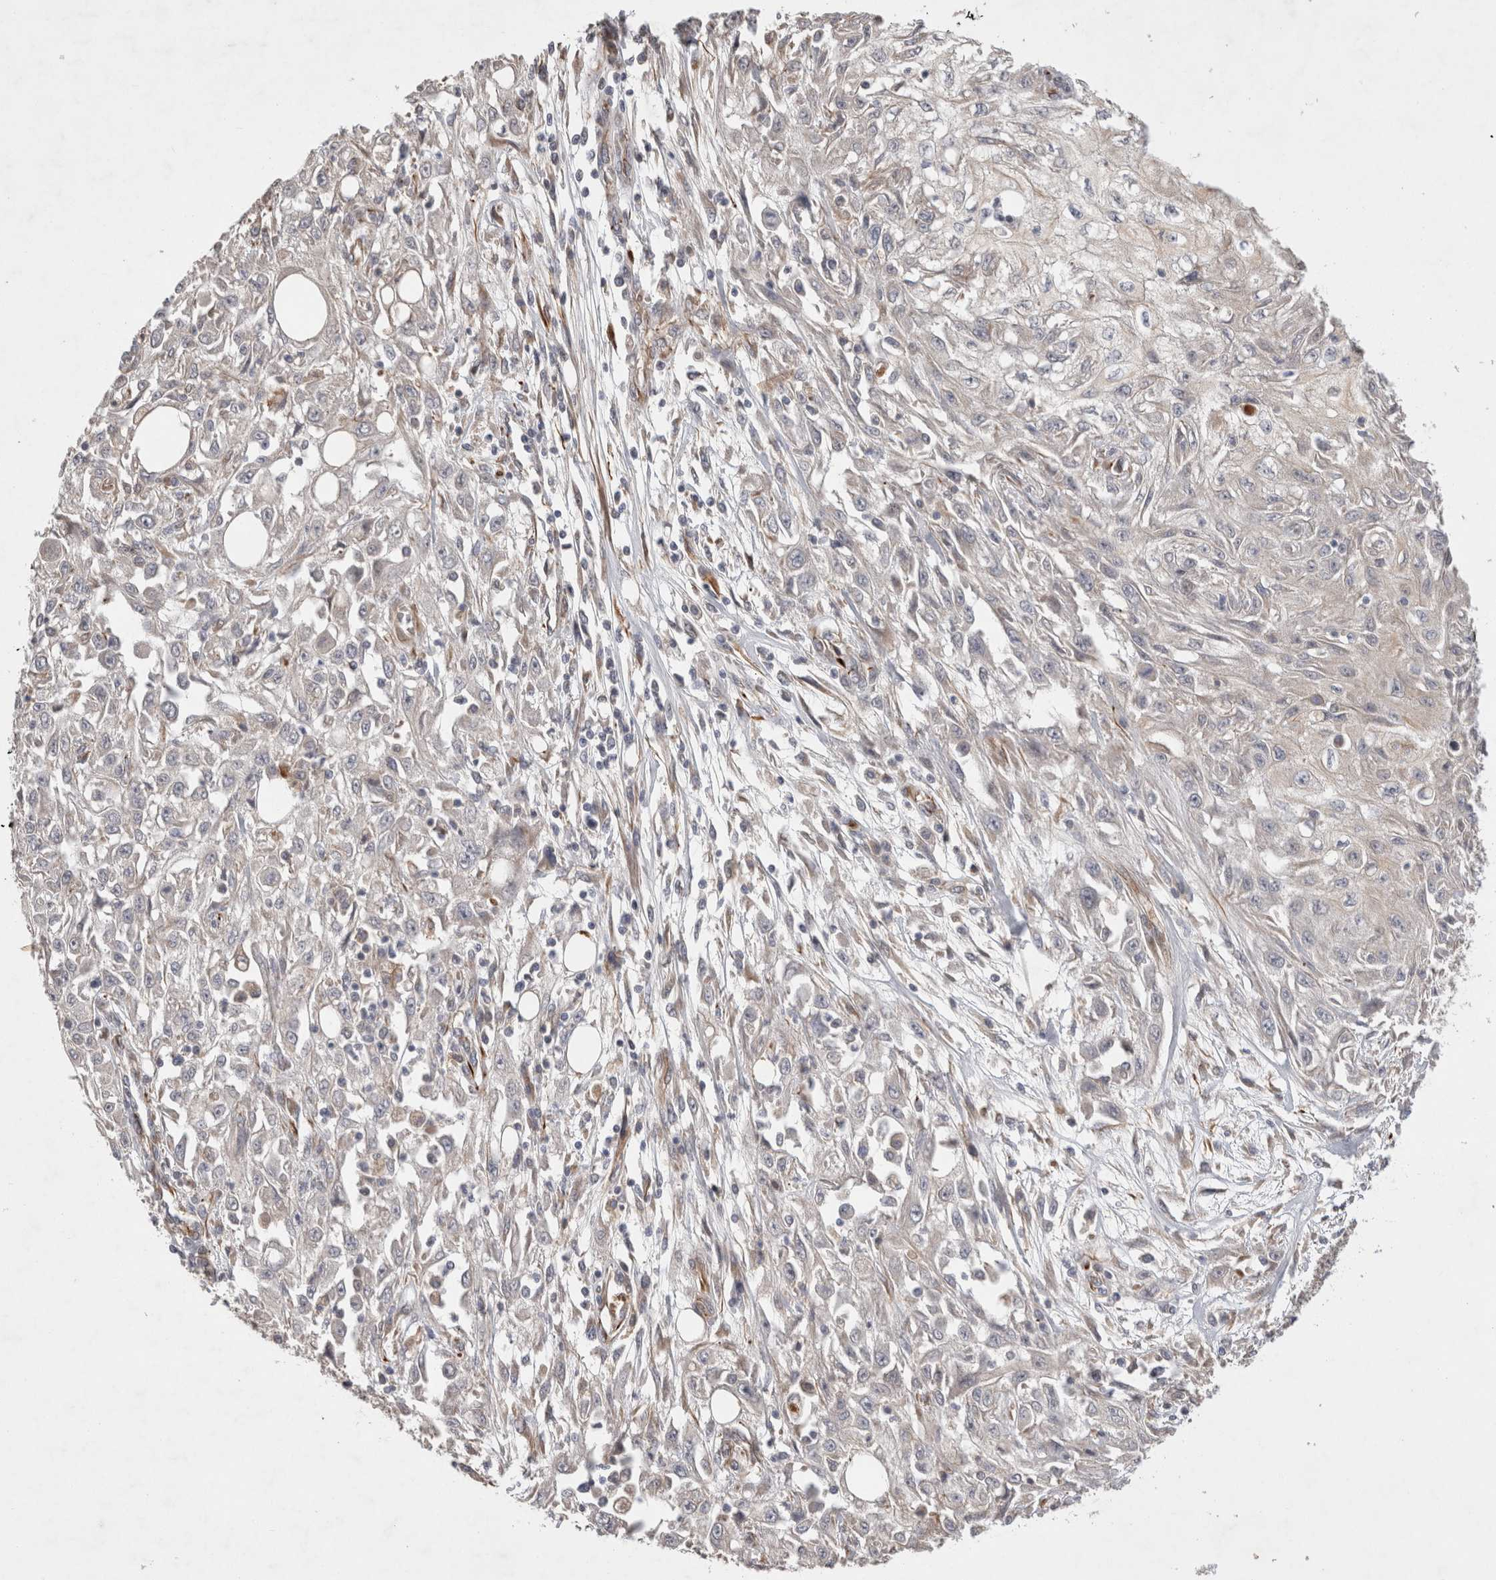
{"staining": {"intensity": "negative", "quantity": "none", "location": "none"}, "tissue": "skin cancer", "cell_type": "Tumor cells", "image_type": "cancer", "snomed": [{"axis": "morphology", "description": "Squamous cell carcinoma, NOS"}, {"axis": "morphology", "description": "Squamous cell carcinoma, metastatic, NOS"}, {"axis": "topography", "description": "Skin"}, {"axis": "topography", "description": "Lymph node"}], "caption": "There is no significant expression in tumor cells of skin cancer (metastatic squamous cell carcinoma).", "gene": "NMU", "patient": {"sex": "male", "age": 75}}